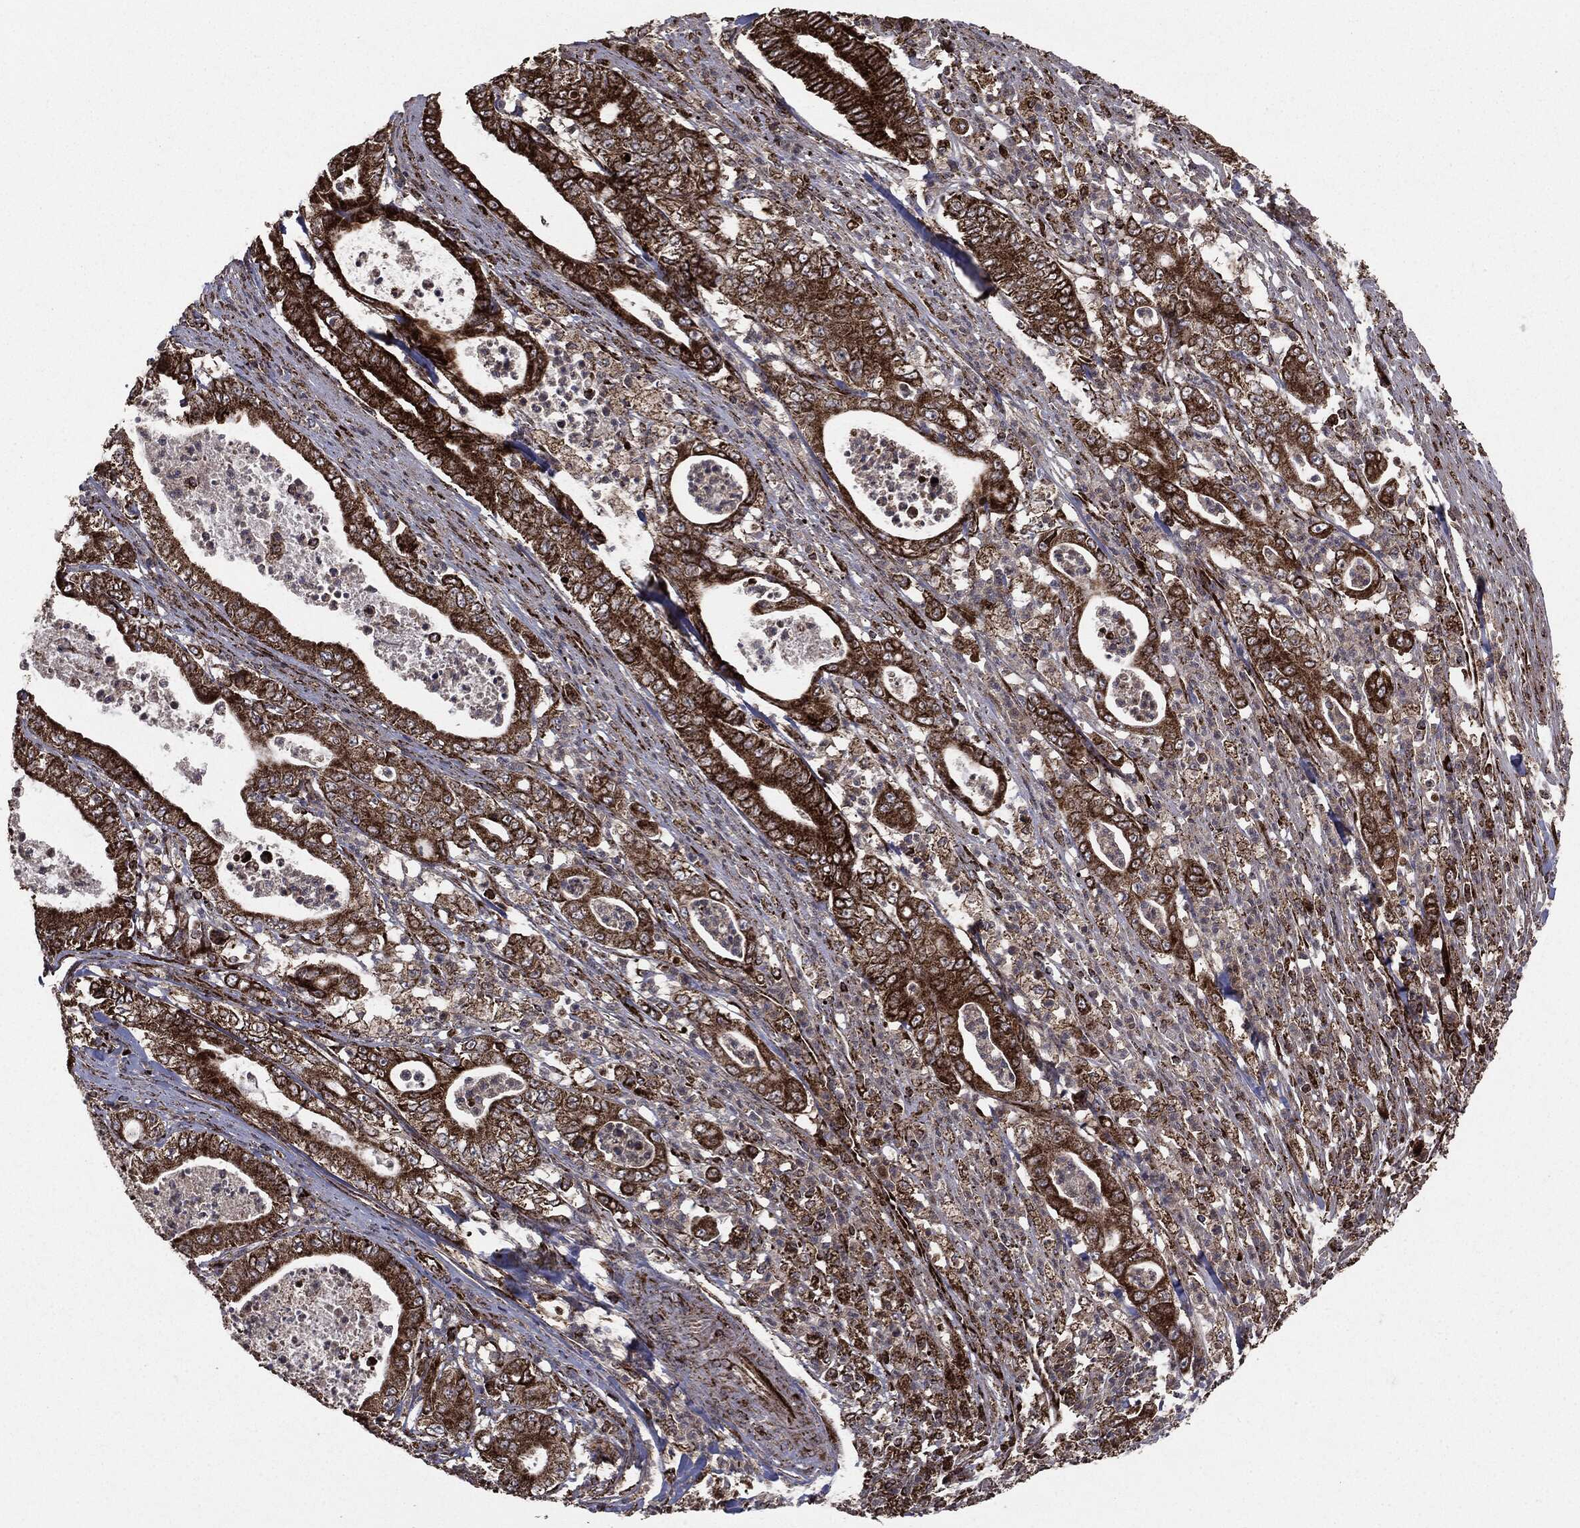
{"staining": {"intensity": "strong", "quantity": ">75%", "location": "cytoplasmic/membranous"}, "tissue": "pancreatic cancer", "cell_type": "Tumor cells", "image_type": "cancer", "snomed": [{"axis": "morphology", "description": "Adenocarcinoma, NOS"}, {"axis": "topography", "description": "Pancreas"}], "caption": "The histopathology image demonstrates immunohistochemical staining of pancreatic adenocarcinoma. There is strong cytoplasmic/membranous positivity is present in approximately >75% of tumor cells.", "gene": "MAP2K1", "patient": {"sex": "male", "age": 71}}